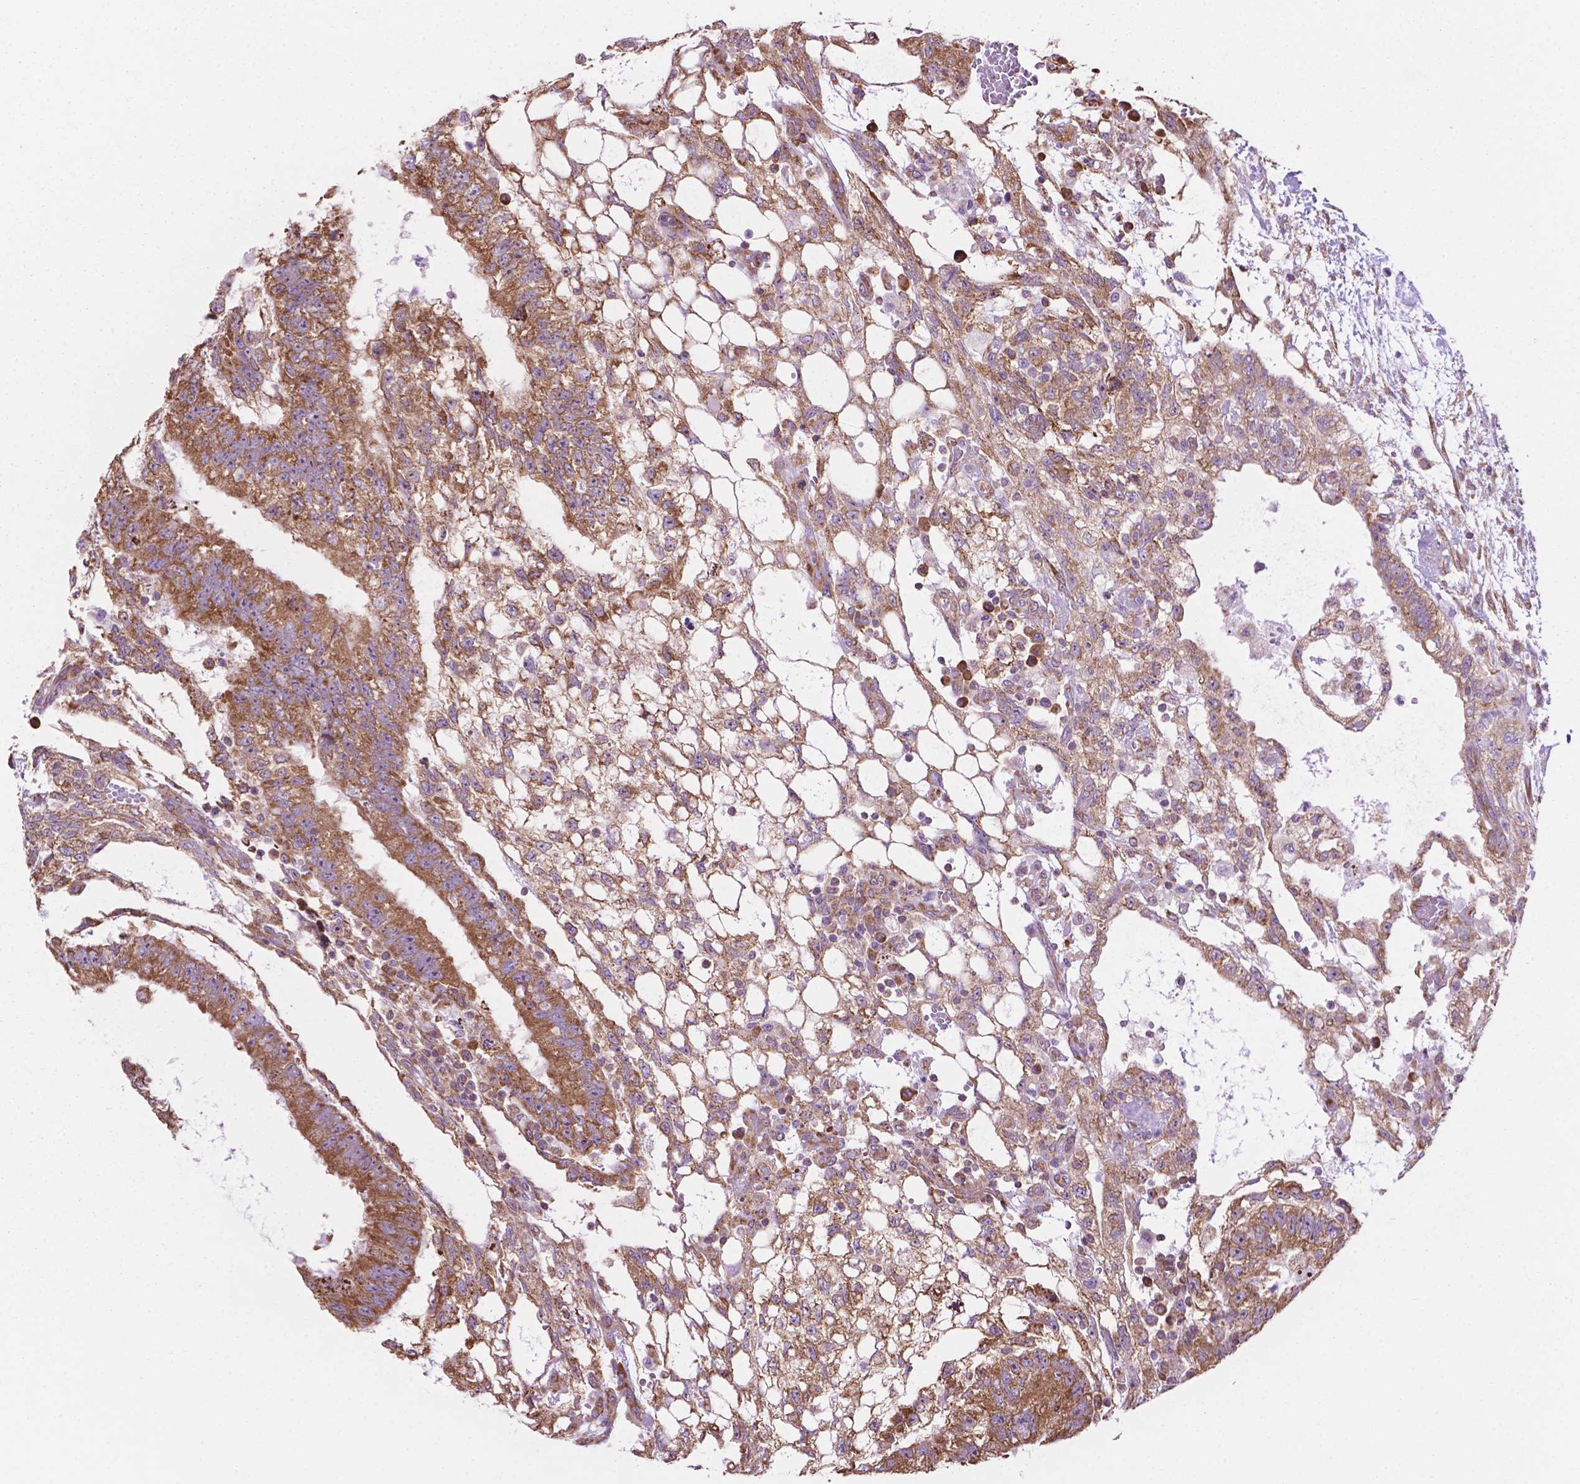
{"staining": {"intensity": "moderate", "quantity": ">75%", "location": "cytoplasmic/membranous"}, "tissue": "testis cancer", "cell_type": "Tumor cells", "image_type": "cancer", "snomed": [{"axis": "morphology", "description": "Carcinoma, Embryonal, NOS"}, {"axis": "topography", "description": "Testis"}], "caption": "This is a photomicrograph of IHC staining of testis cancer, which shows moderate positivity in the cytoplasmic/membranous of tumor cells.", "gene": "RPL29", "patient": {"sex": "male", "age": 32}}